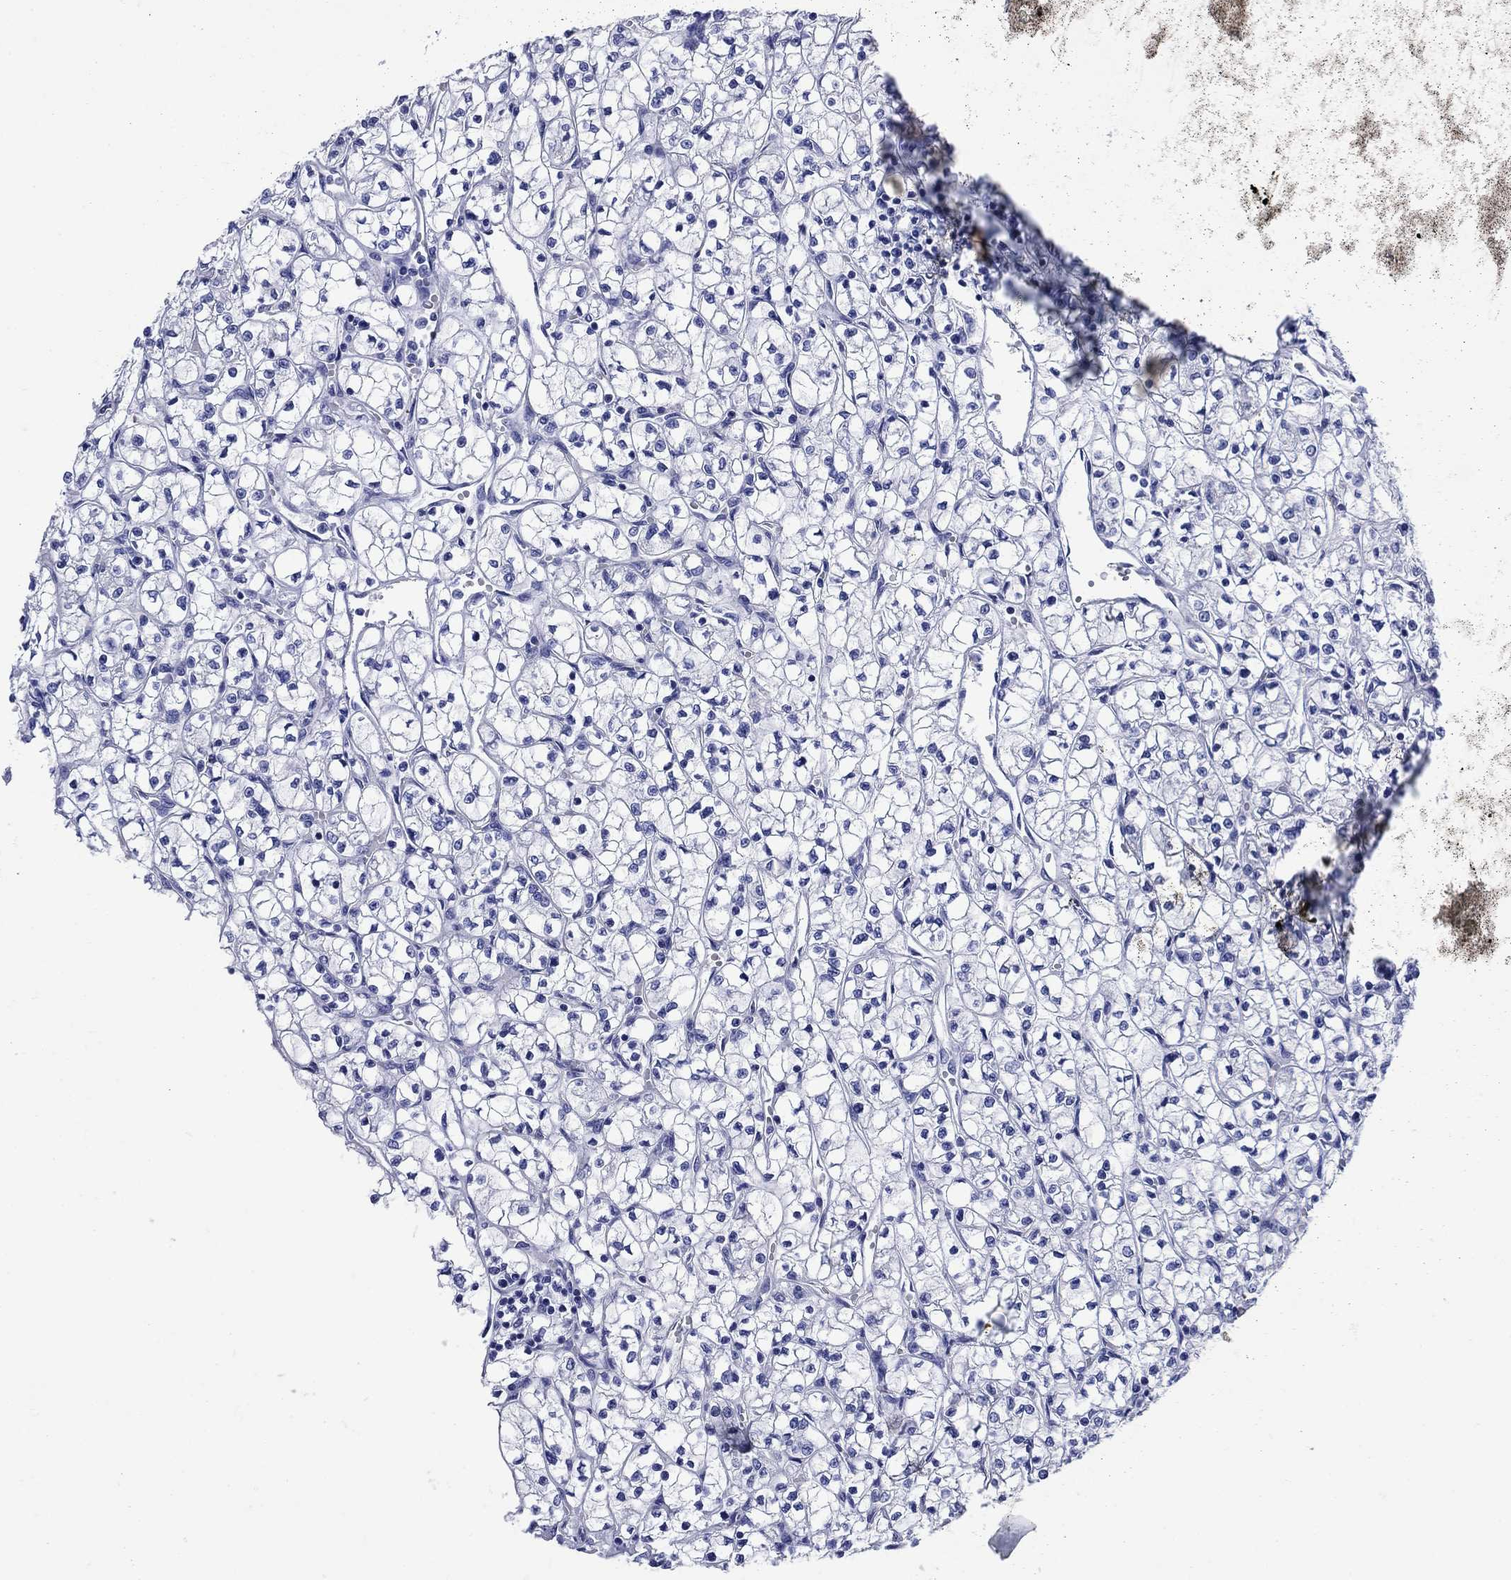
{"staining": {"intensity": "negative", "quantity": "none", "location": "none"}, "tissue": "renal cancer", "cell_type": "Tumor cells", "image_type": "cancer", "snomed": [{"axis": "morphology", "description": "Adenocarcinoma, NOS"}, {"axis": "topography", "description": "Kidney"}], "caption": "Immunohistochemistry of renal adenocarcinoma reveals no expression in tumor cells.", "gene": "SLC1A2", "patient": {"sex": "female", "age": 64}}